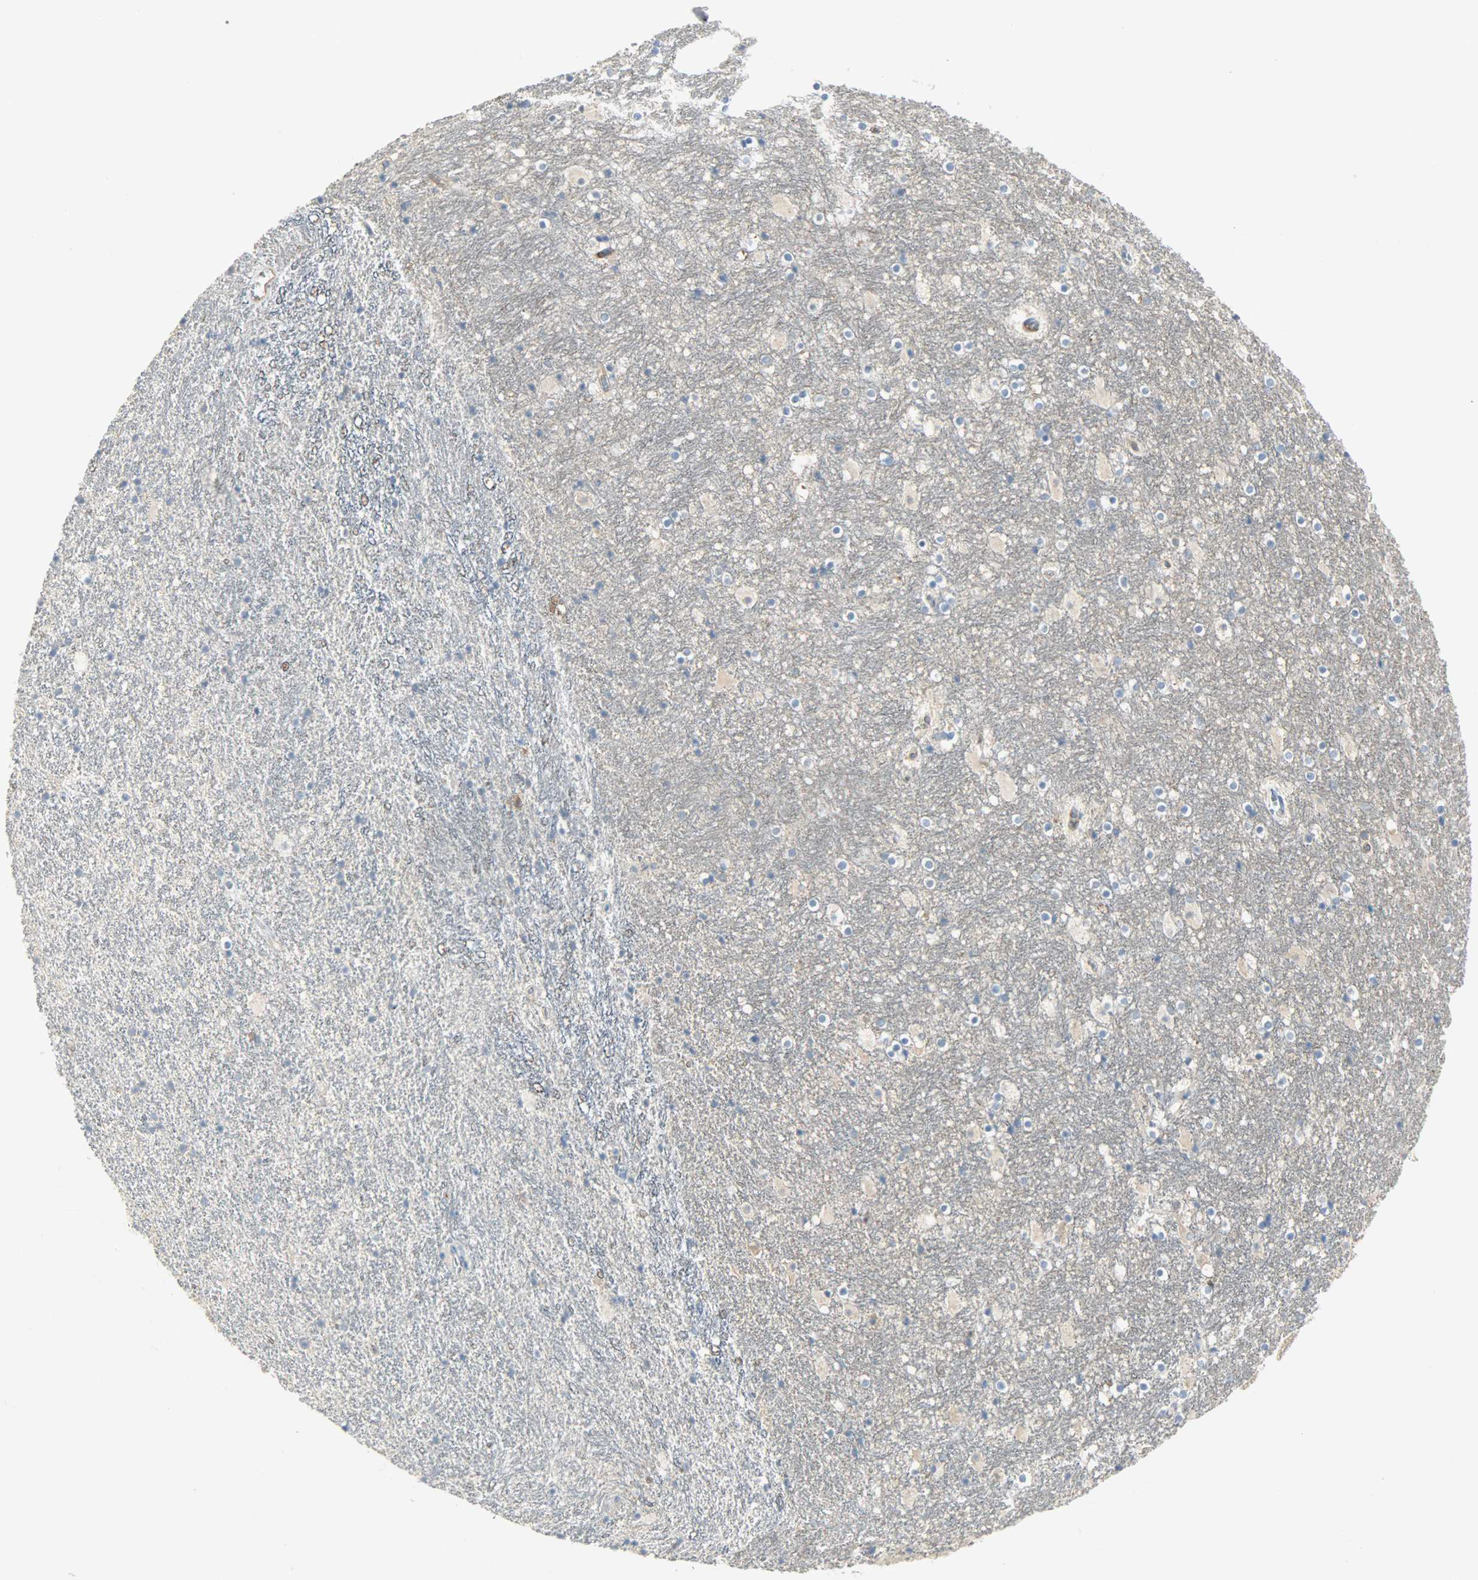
{"staining": {"intensity": "moderate", "quantity": "<25%", "location": "cytoplasmic/membranous"}, "tissue": "hippocampus", "cell_type": "Glial cells", "image_type": "normal", "snomed": [{"axis": "morphology", "description": "Normal tissue, NOS"}, {"axis": "topography", "description": "Hippocampus"}], "caption": "IHC (DAB (3,3'-diaminobenzidine)) staining of normal human hippocampus reveals moderate cytoplasmic/membranous protein expression in approximately <25% of glial cells.", "gene": "WARS1", "patient": {"sex": "male", "age": 45}}